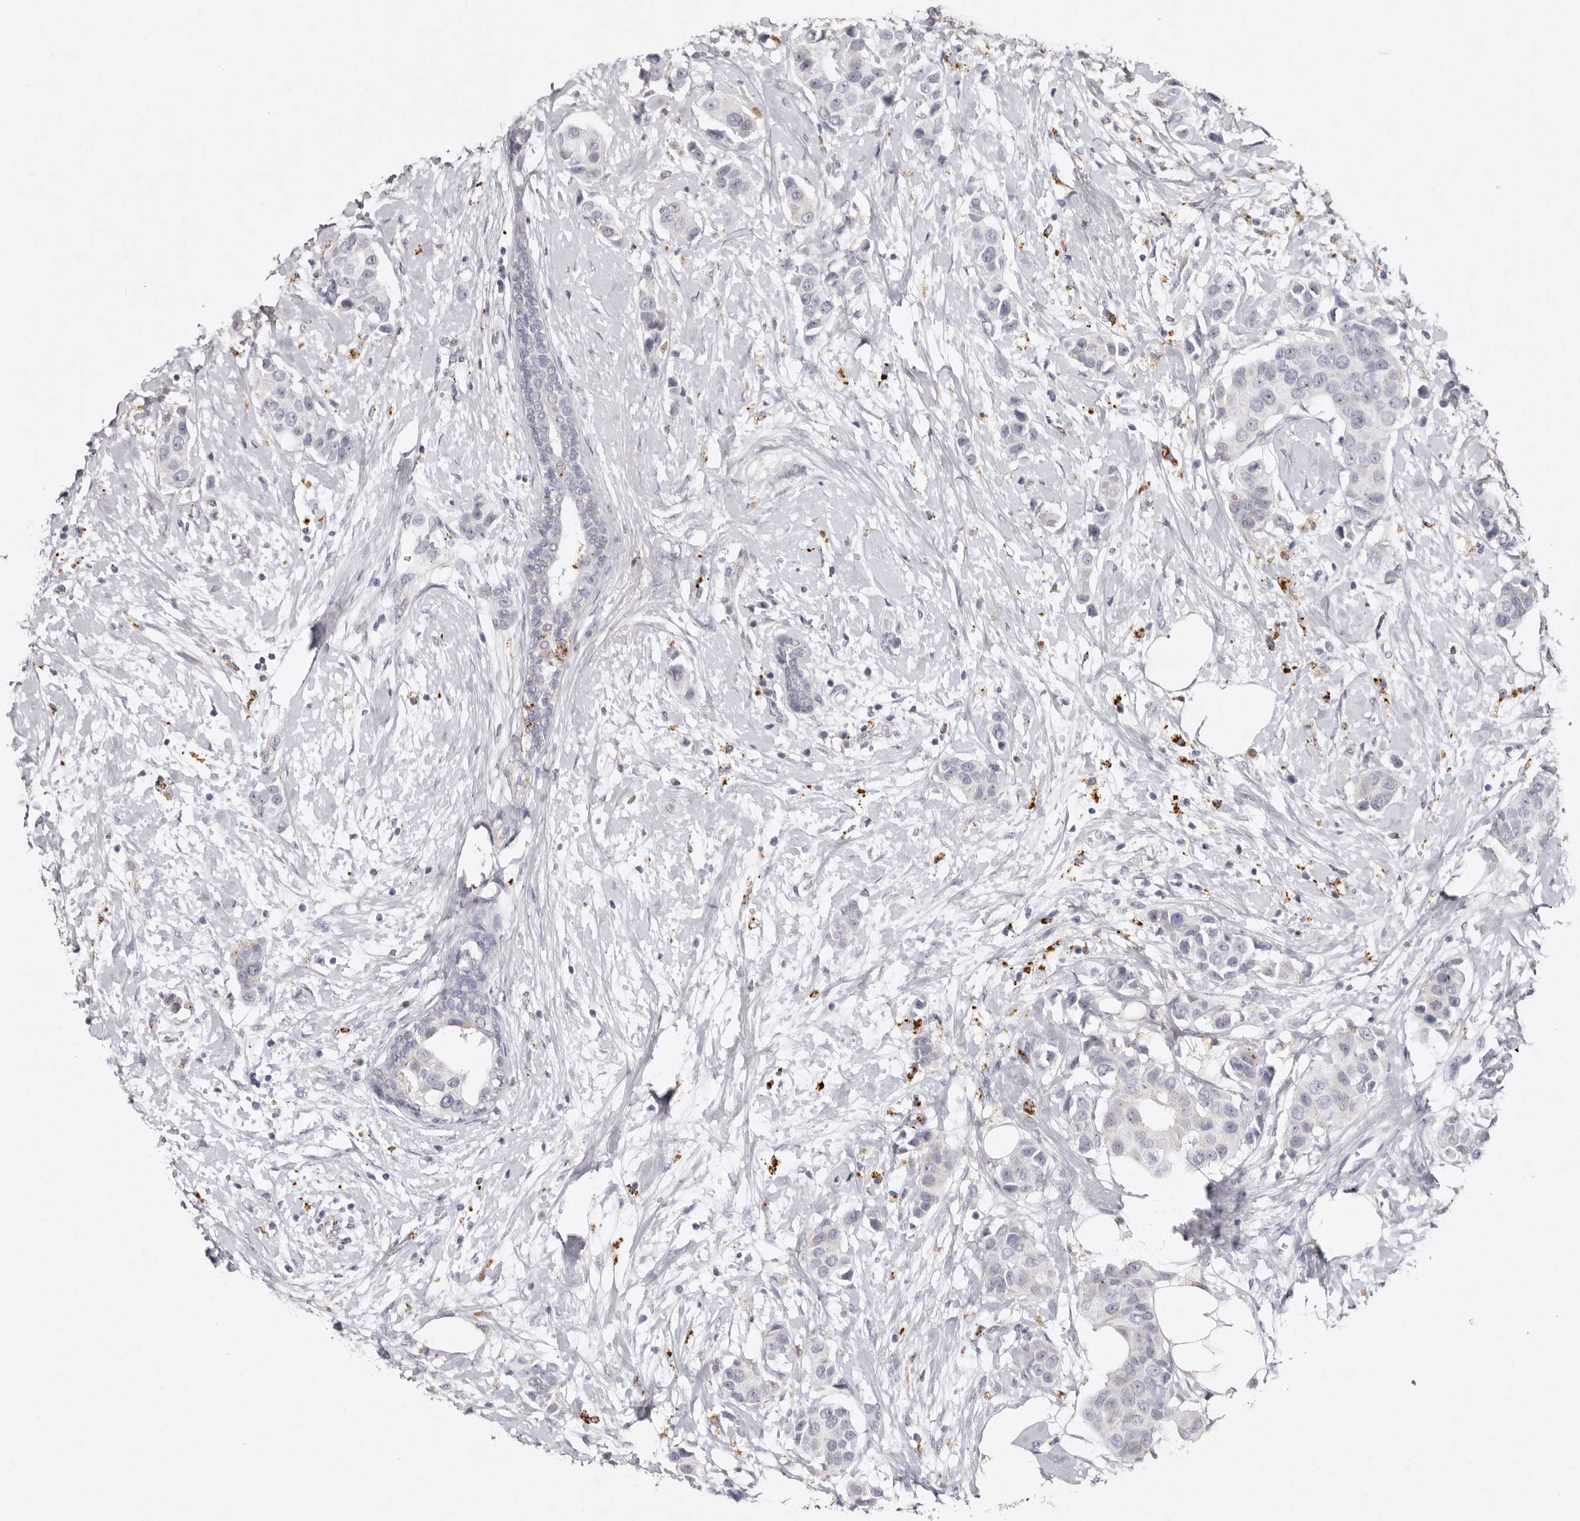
{"staining": {"intensity": "negative", "quantity": "none", "location": "none"}, "tissue": "breast cancer", "cell_type": "Tumor cells", "image_type": "cancer", "snomed": [{"axis": "morphology", "description": "Normal tissue, NOS"}, {"axis": "morphology", "description": "Duct carcinoma"}, {"axis": "topography", "description": "Breast"}], "caption": "Immunohistochemistry (IHC) micrograph of human breast infiltrating ductal carcinoma stained for a protein (brown), which shows no positivity in tumor cells.", "gene": "FAM185A", "patient": {"sex": "female", "age": 39}}